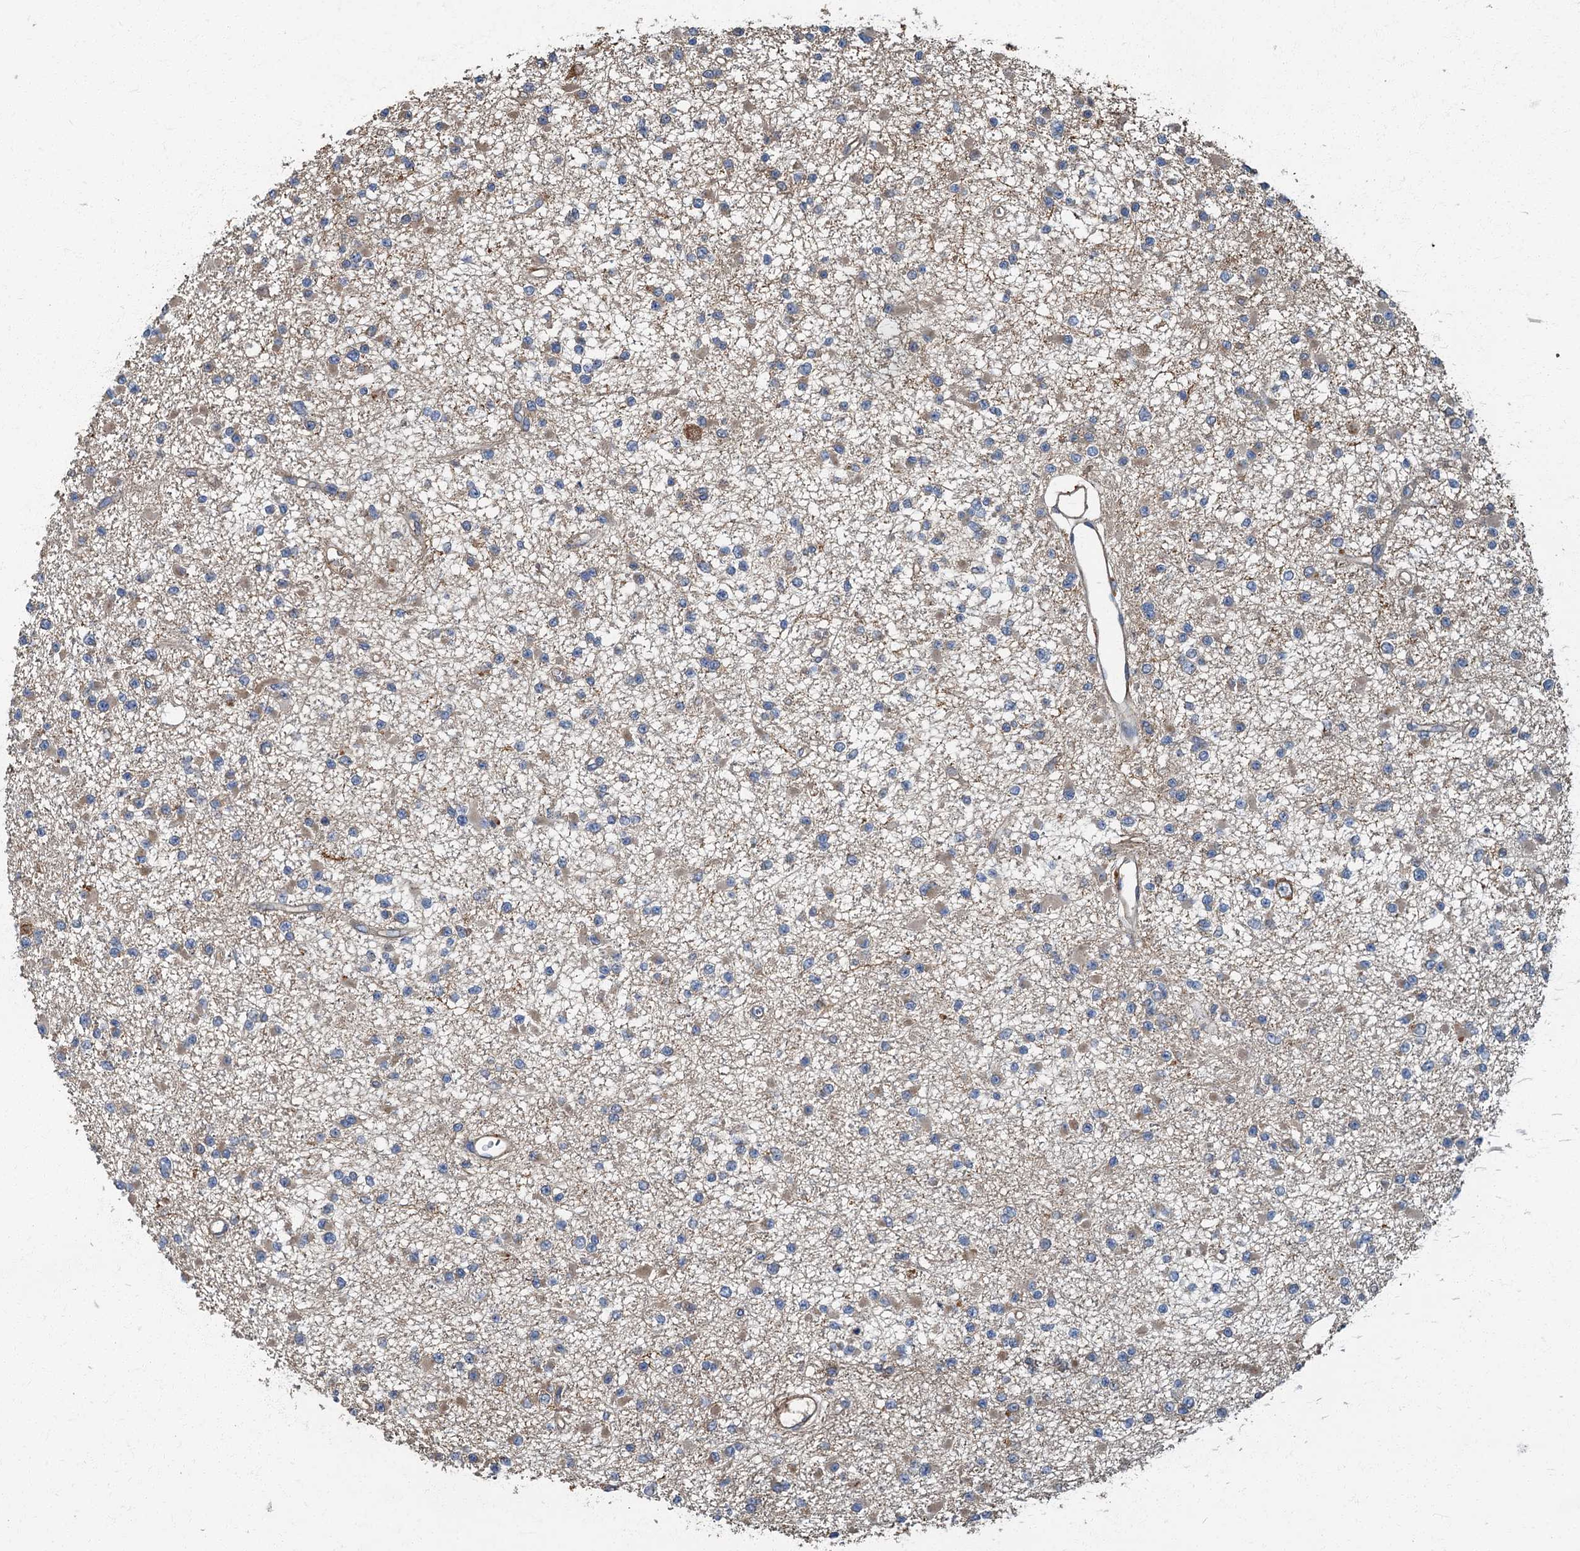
{"staining": {"intensity": "weak", "quantity": "<25%", "location": "cytoplasmic/membranous"}, "tissue": "glioma", "cell_type": "Tumor cells", "image_type": "cancer", "snomed": [{"axis": "morphology", "description": "Glioma, malignant, Low grade"}, {"axis": "topography", "description": "Brain"}], "caption": "DAB immunohistochemical staining of glioma exhibits no significant expression in tumor cells.", "gene": "ARL11", "patient": {"sex": "female", "age": 22}}